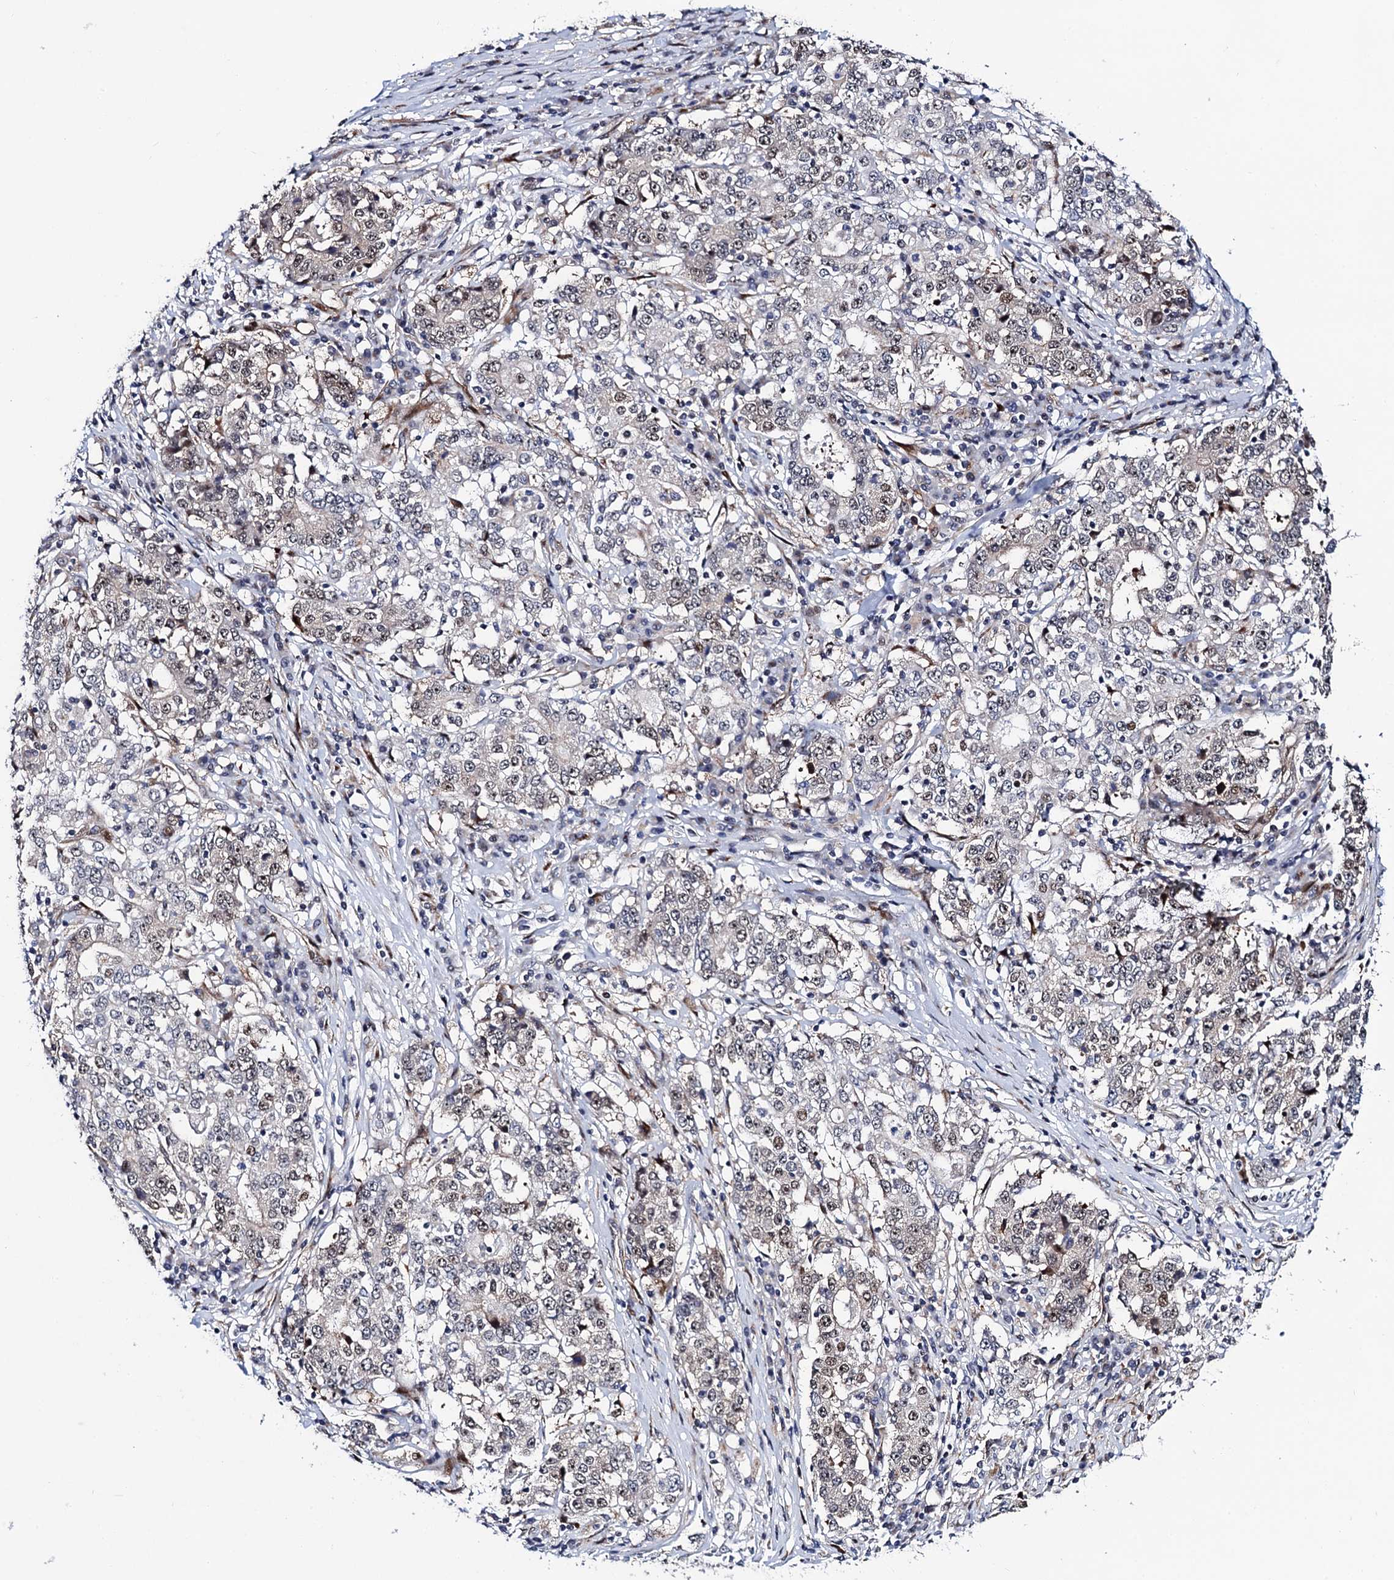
{"staining": {"intensity": "weak", "quantity": "<25%", "location": "cytoplasmic/membranous,nuclear"}, "tissue": "stomach cancer", "cell_type": "Tumor cells", "image_type": "cancer", "snomed": [{"axis": "morphology", "description": "Adenocarcinoma, NOS"}, {"axis": "topography", "description": "Stomach"}], "caption": "Tumor cells show no significant protein expression in stomach cancer.", "gene": "TRMT112", "patient": {"sex": "male", "age": 59}}